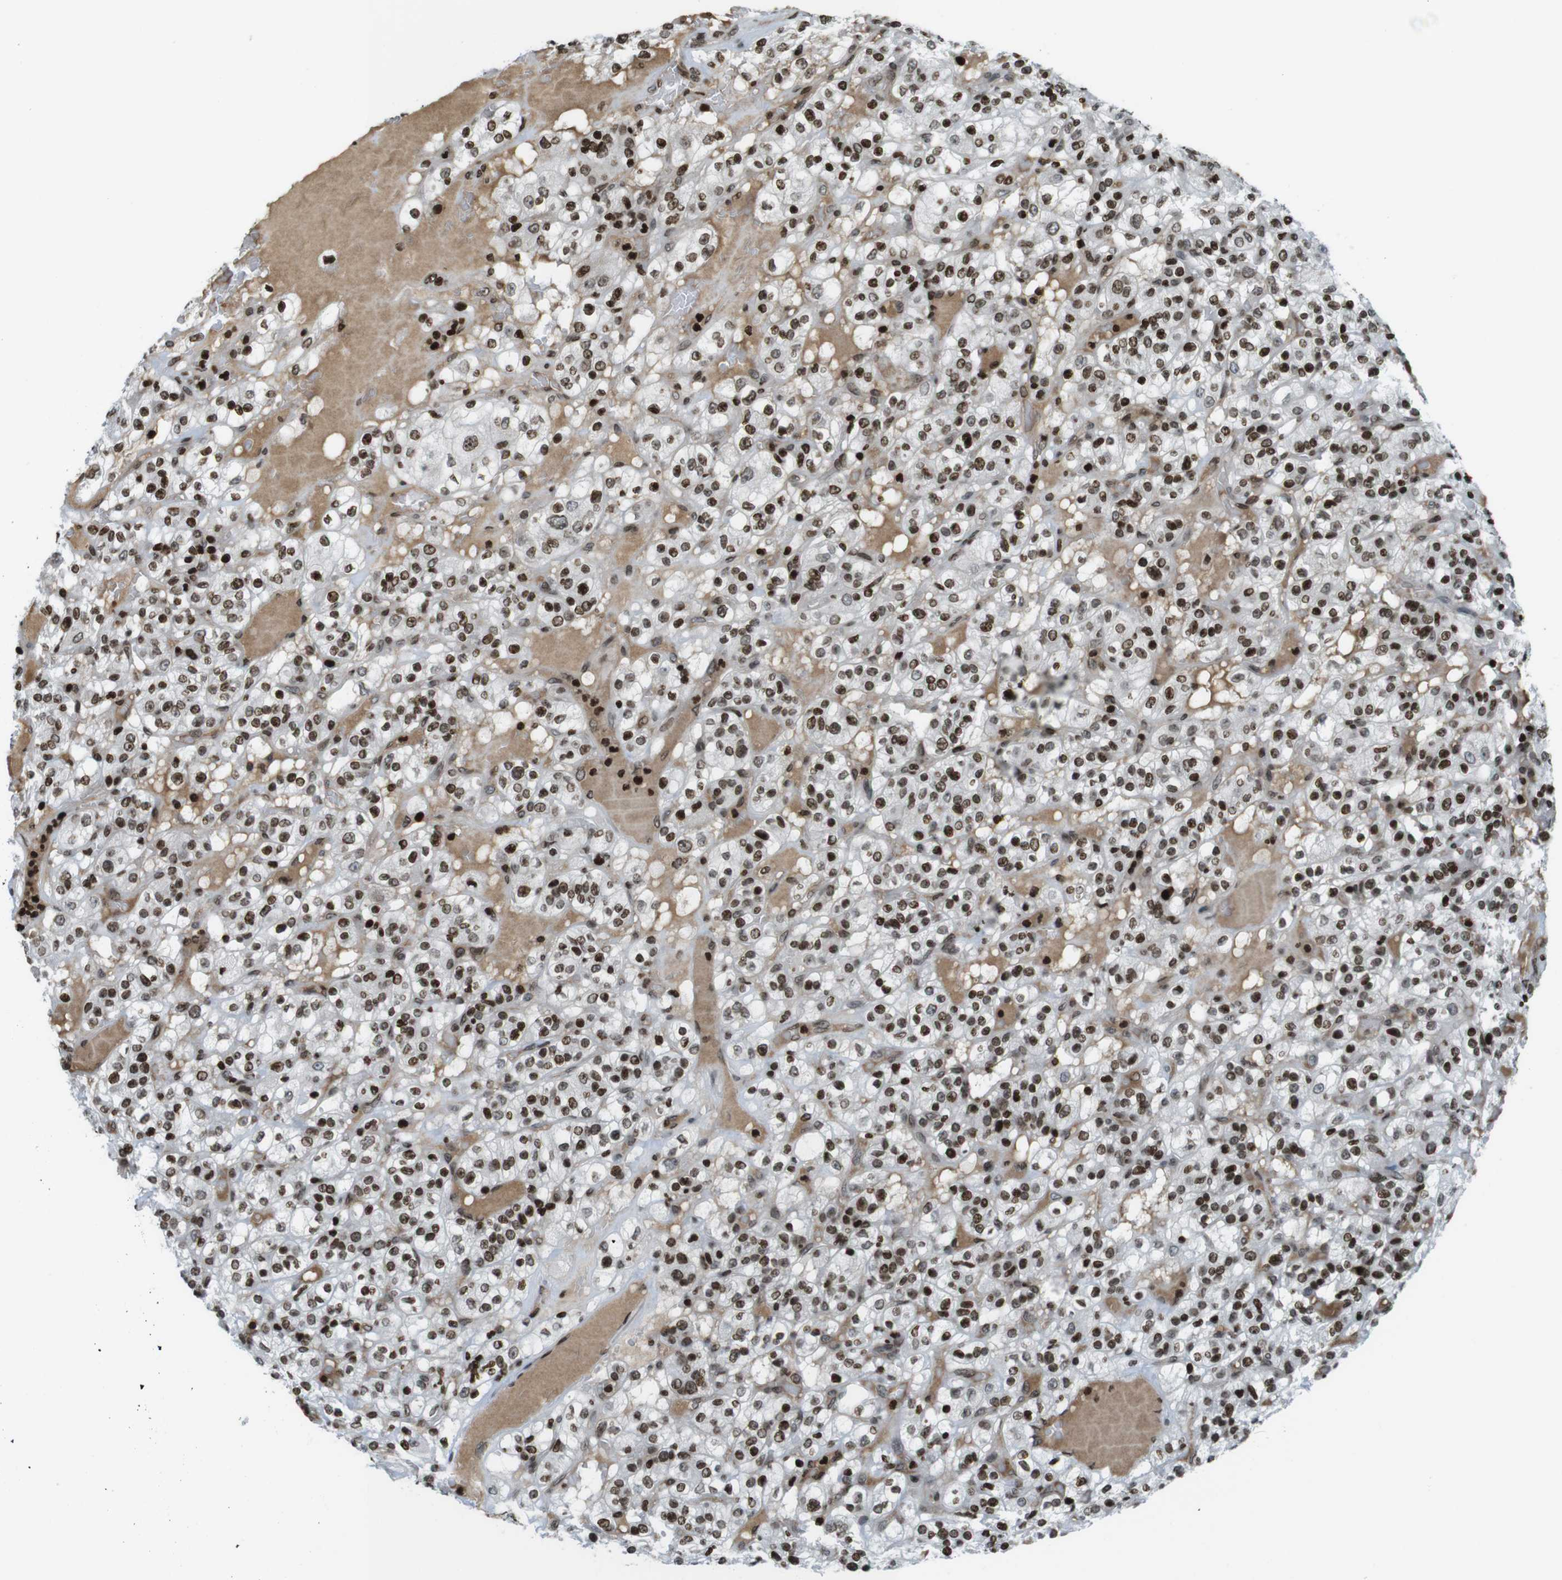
{"staining": {"intensity": "strong", "quantity": ">75%", "location": "nuclear"}, "tissue": "renal cancer", "cell_type": "Tumor cells", "image_type": "cancer", "snomed": [{"axis": "morphology", "description": "Normal tissue, NOS"}, {"axis": "morphology", "description": "Adenocarcinoma, NOS"}, {"axis": "topography", "description": "Kidney"}], "caption": "Renal cancer stained for a protein (brown) displays strong nuclear positive positivity in about >75% of tumor cells.", "gene": "H2AC8", "patient": {"sex": "female", "age": 72}}